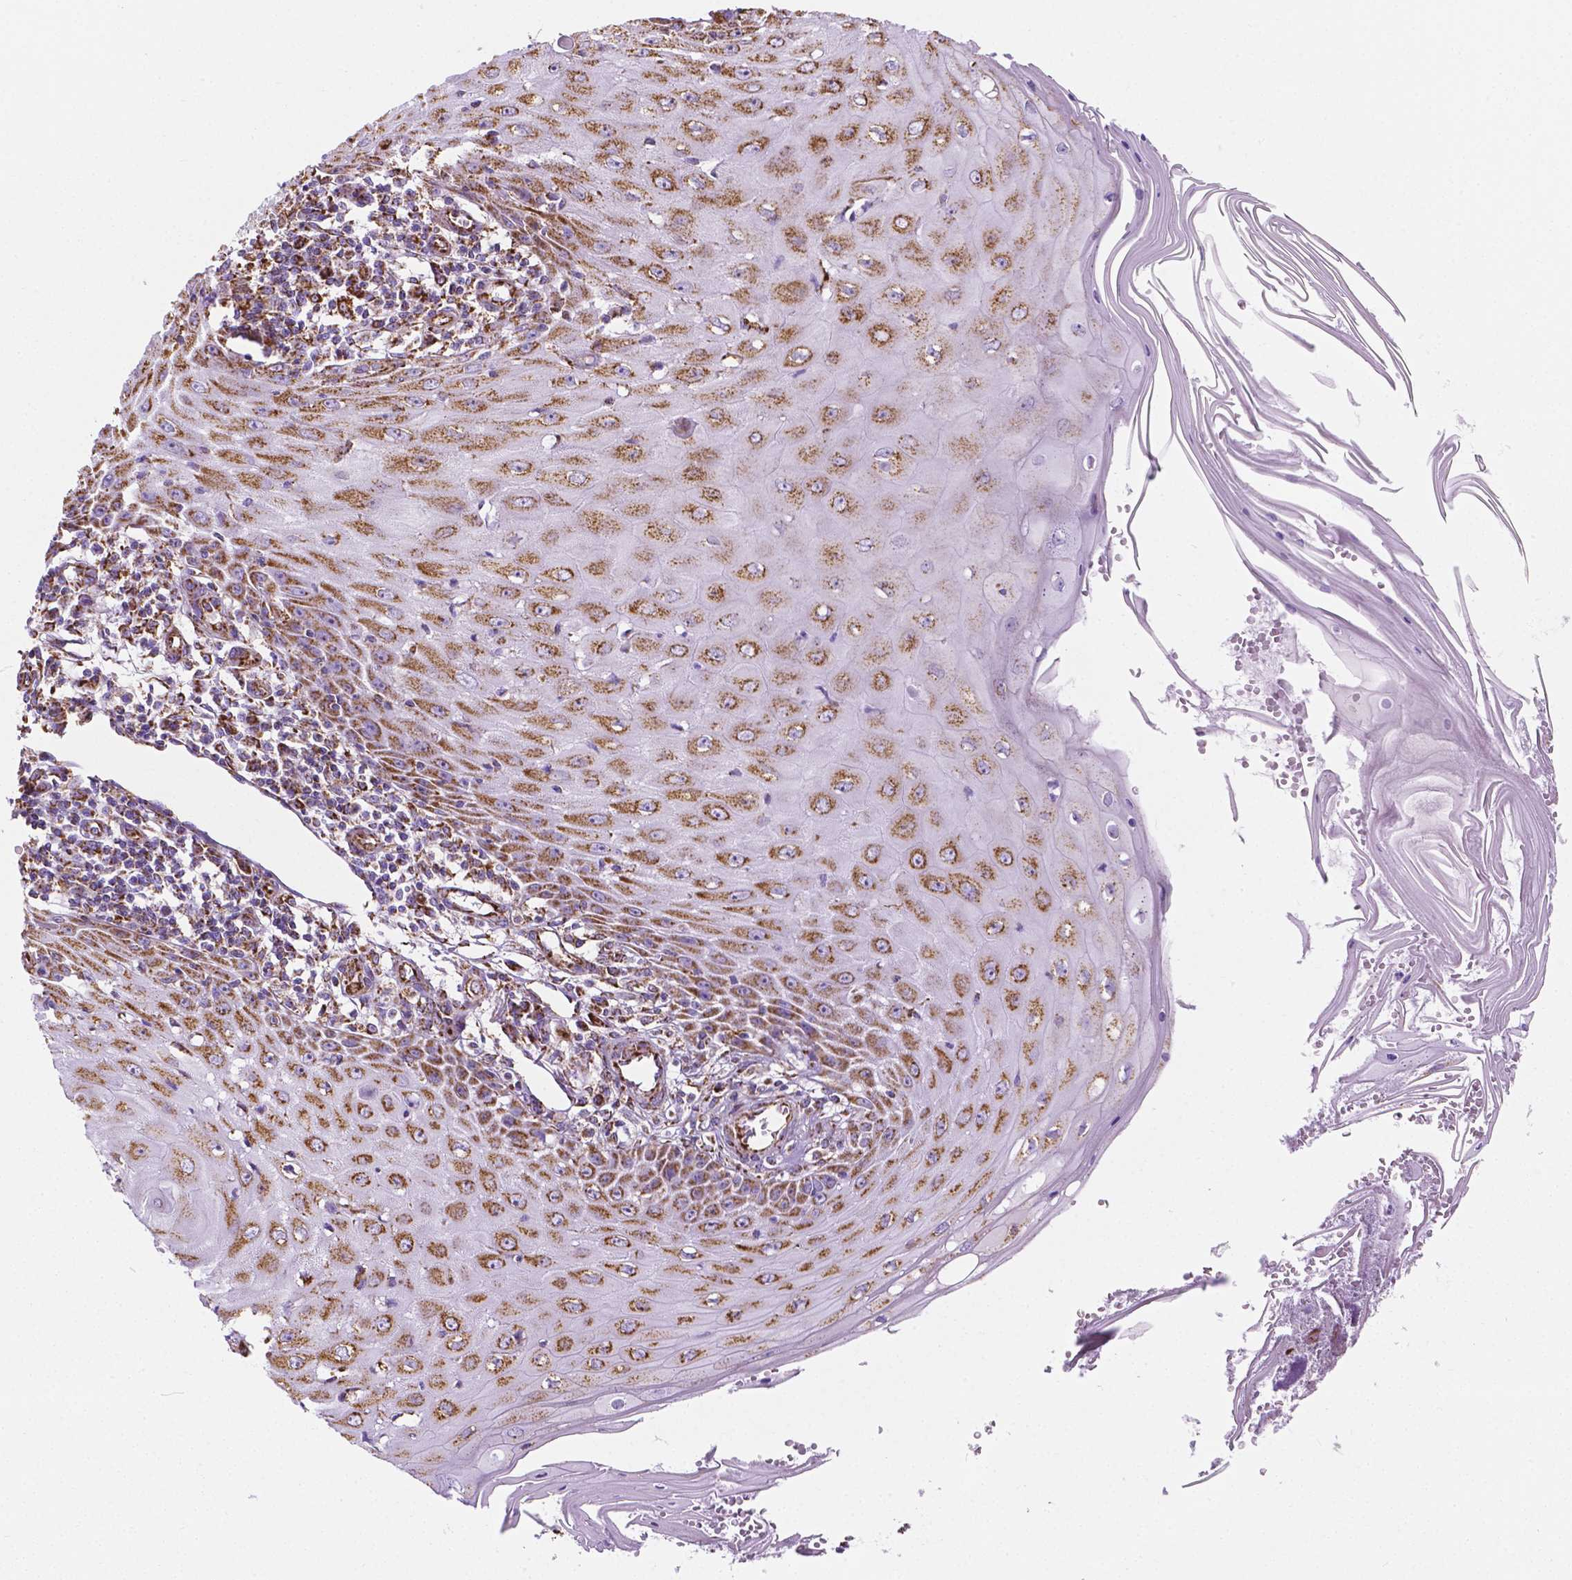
{"staining": {"intensity": "moderate", "quantity": ">75%", "location": "cytoplasmic/membranous"}, "tissue": "skin cancer", "cell_type": "Tumor cells", "image_type": "cancer", "snomed": [{"axis": "morphology", "description": "Squamous cell carcinoma, NOS"}, {"axis": "topography", "description": "Skin"}], "caption": "A micrograph of human skin cancer (squamous cell carcinoma) stained for a protein displays moderate cytoplasmic/membranous brown staining in tumor cells.", "gene": "RMDN3", "patient": {"sex": "female", "age": 73}}